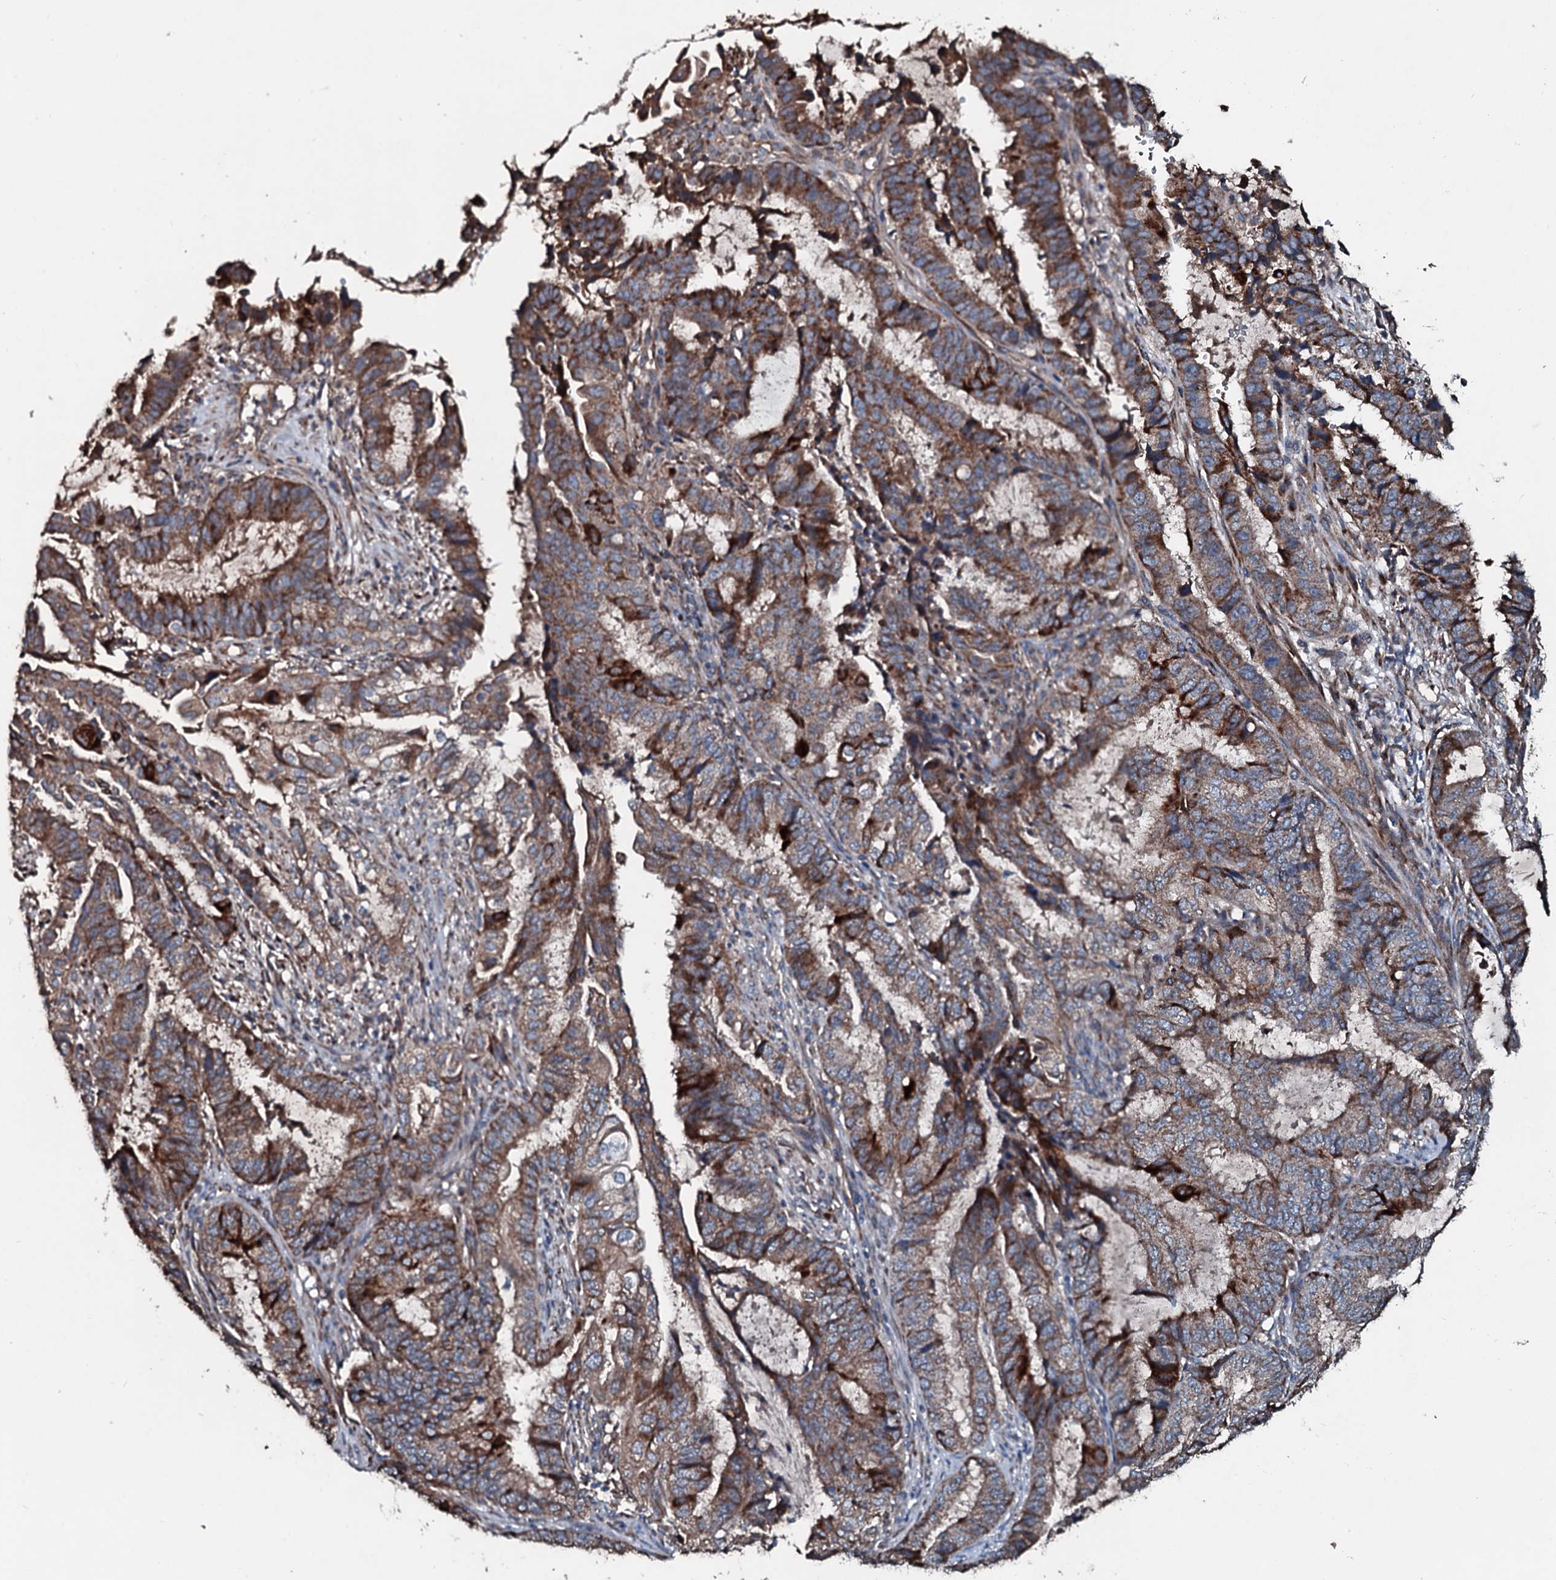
{"staining": {"intensity": "moderate", "quantity": ">75%", "location": "cytoplasmic/membranous"}, "tissue": "endometrial cancer", "cell_type": "Tumor cells", "image_type": "cancer", "snomed": [{"axis": "morphology", "description": "Adenocarcinoma, NOS"}, {"axis": "topography", "description": "Endometrium"}], "caption": "About >75% of tumor cells in human adenocarcinoma (endometrial) exhibit moderate cytoplasmic/membranous protein expression as visualized by brown immunohistochemical staining.", "gene": "ACSS3", "patient": {"sex": "female", "age": 51}}